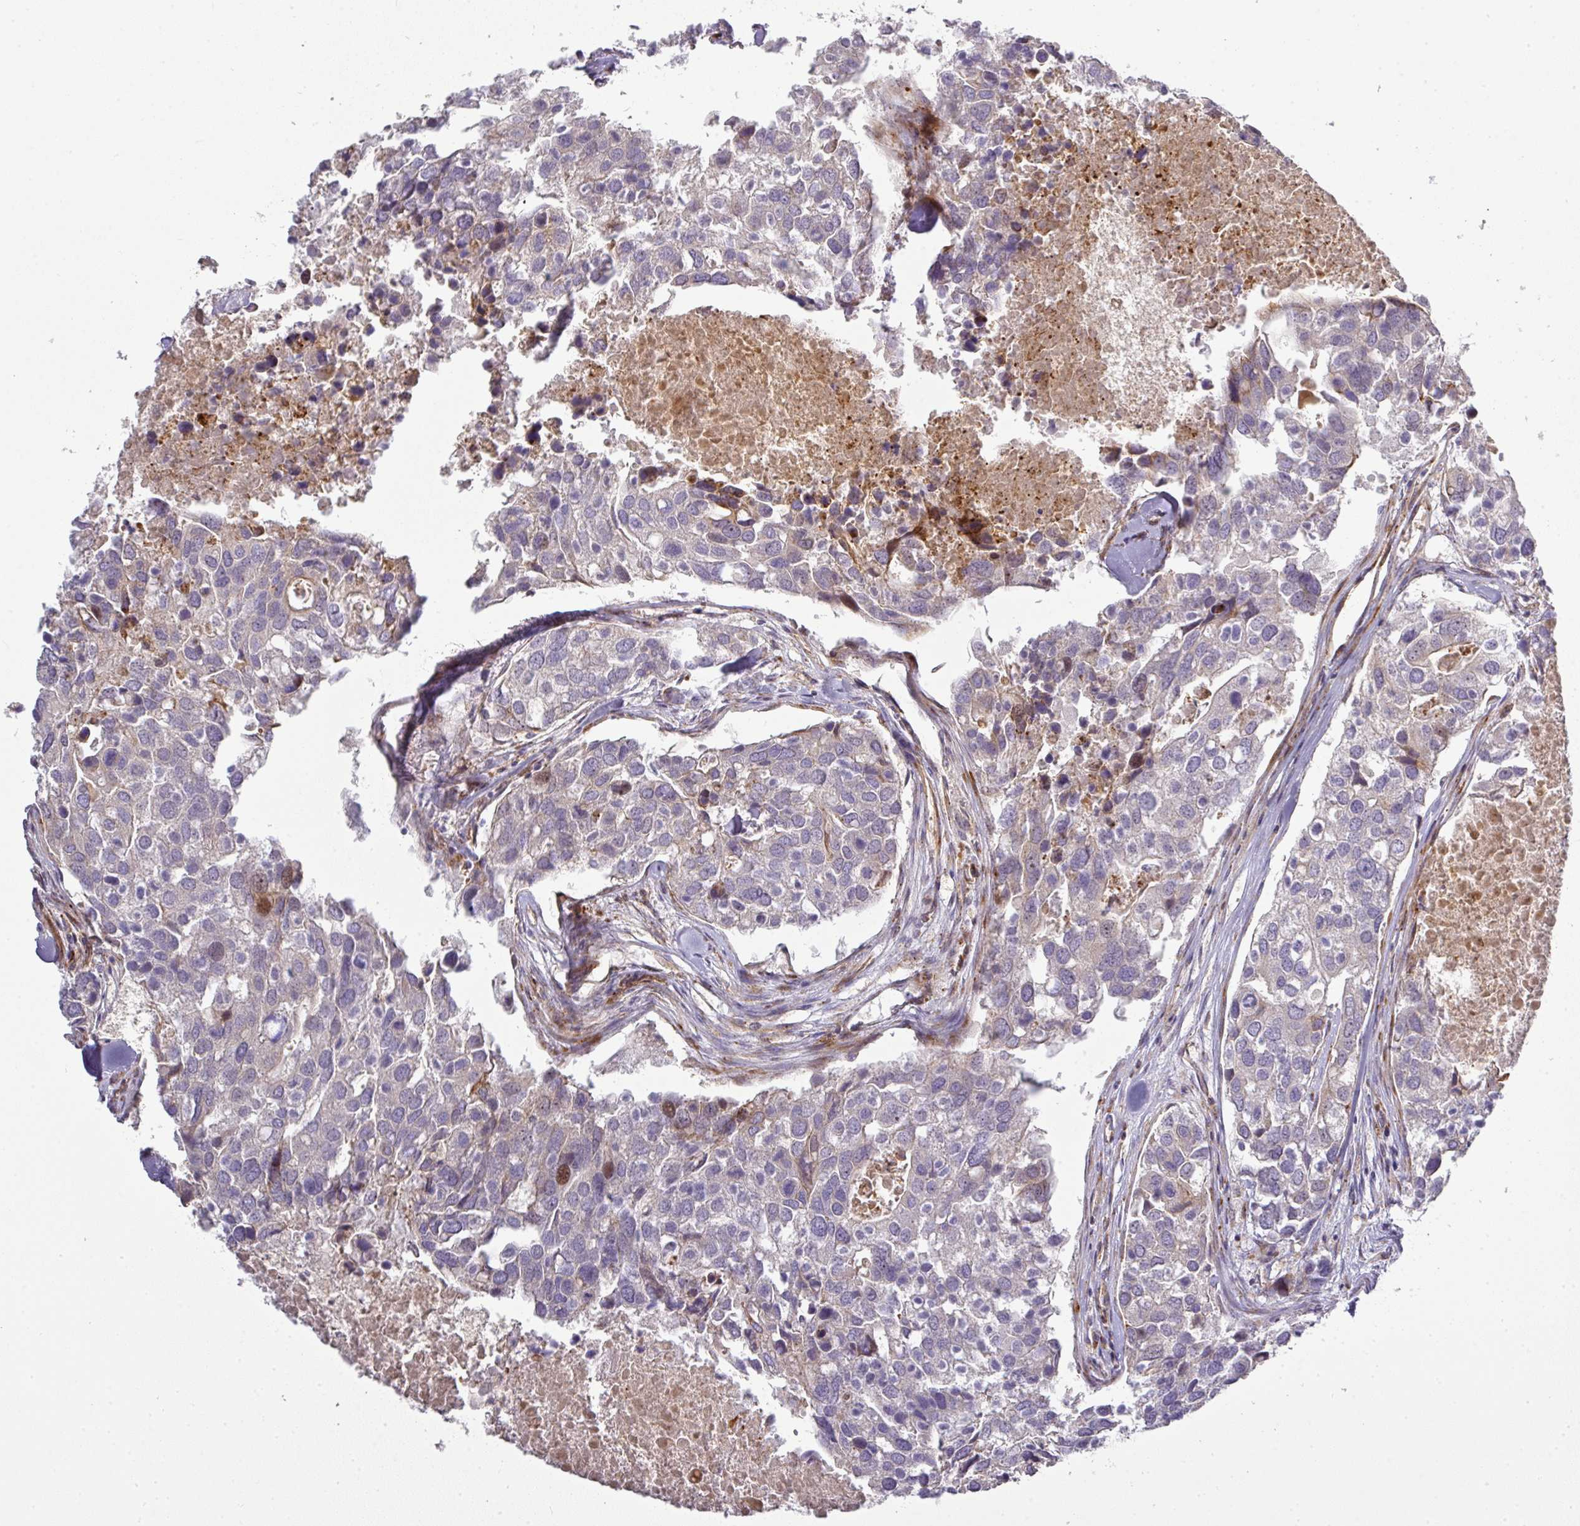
{"staining": {"intensity": "negative", "quantity": "none", "location": "none"}, "tissue": "breast cancer", "cell_type": "Tumor cells", "image_type": "cancer", "snomed": [{"axis": "morphology", "description": "Duct carcinoma"}, {"axis": "topography", "description": "Breast"}], "caption": "Immunohistochemical staining of human breast invasive ductal carcinoma exhibits no significant expression in tumor cells.", "gene": "ATP6V1F", "patient": {"sex": "female", "age": 83}}